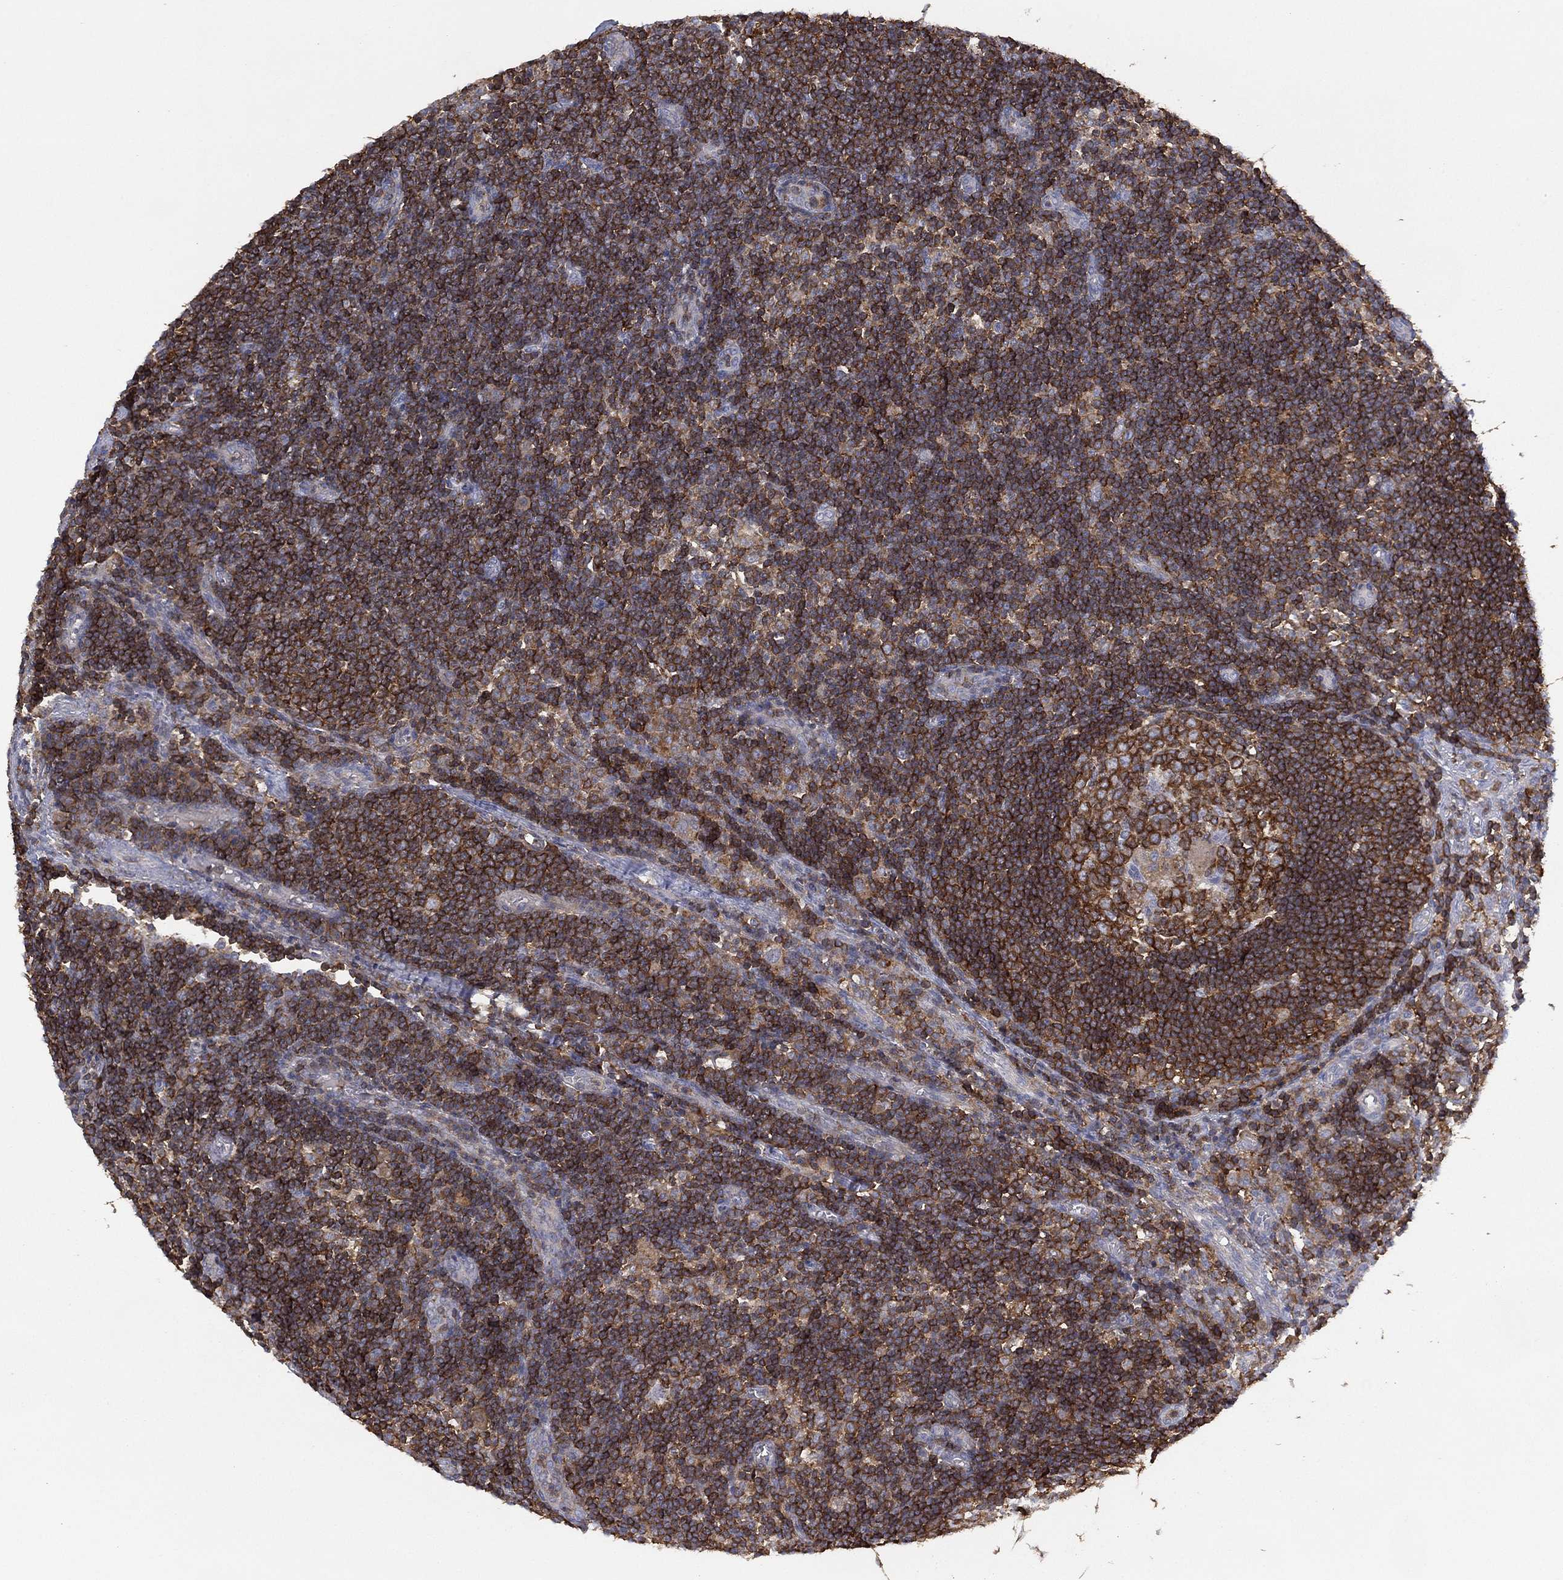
{"staining": {"intensity": "strong", "quantity": ">75%", "location": "cytoplasmic/membranous"}, "tissue": "lymph node", "cell_type": "Germinal center cells", "image_type": "normal", "snomed": [{"axis": "morphology", "description": "Normal tissue, NOS"}, {"axis": "morphology", "description": "Adenocarcinoma, NOS"}, {"axis": "topography", "description": "Lymph node"}, {"axis": "topography", "description": "Pancreas"}], "caption": "Germinal center cells show high levels of strong cytoplasmic/membranous expression in approximately >75% of cells in normal human lymph node.", "gene": "DOCK8", "patient": {"sex": "female", "age": 58}}